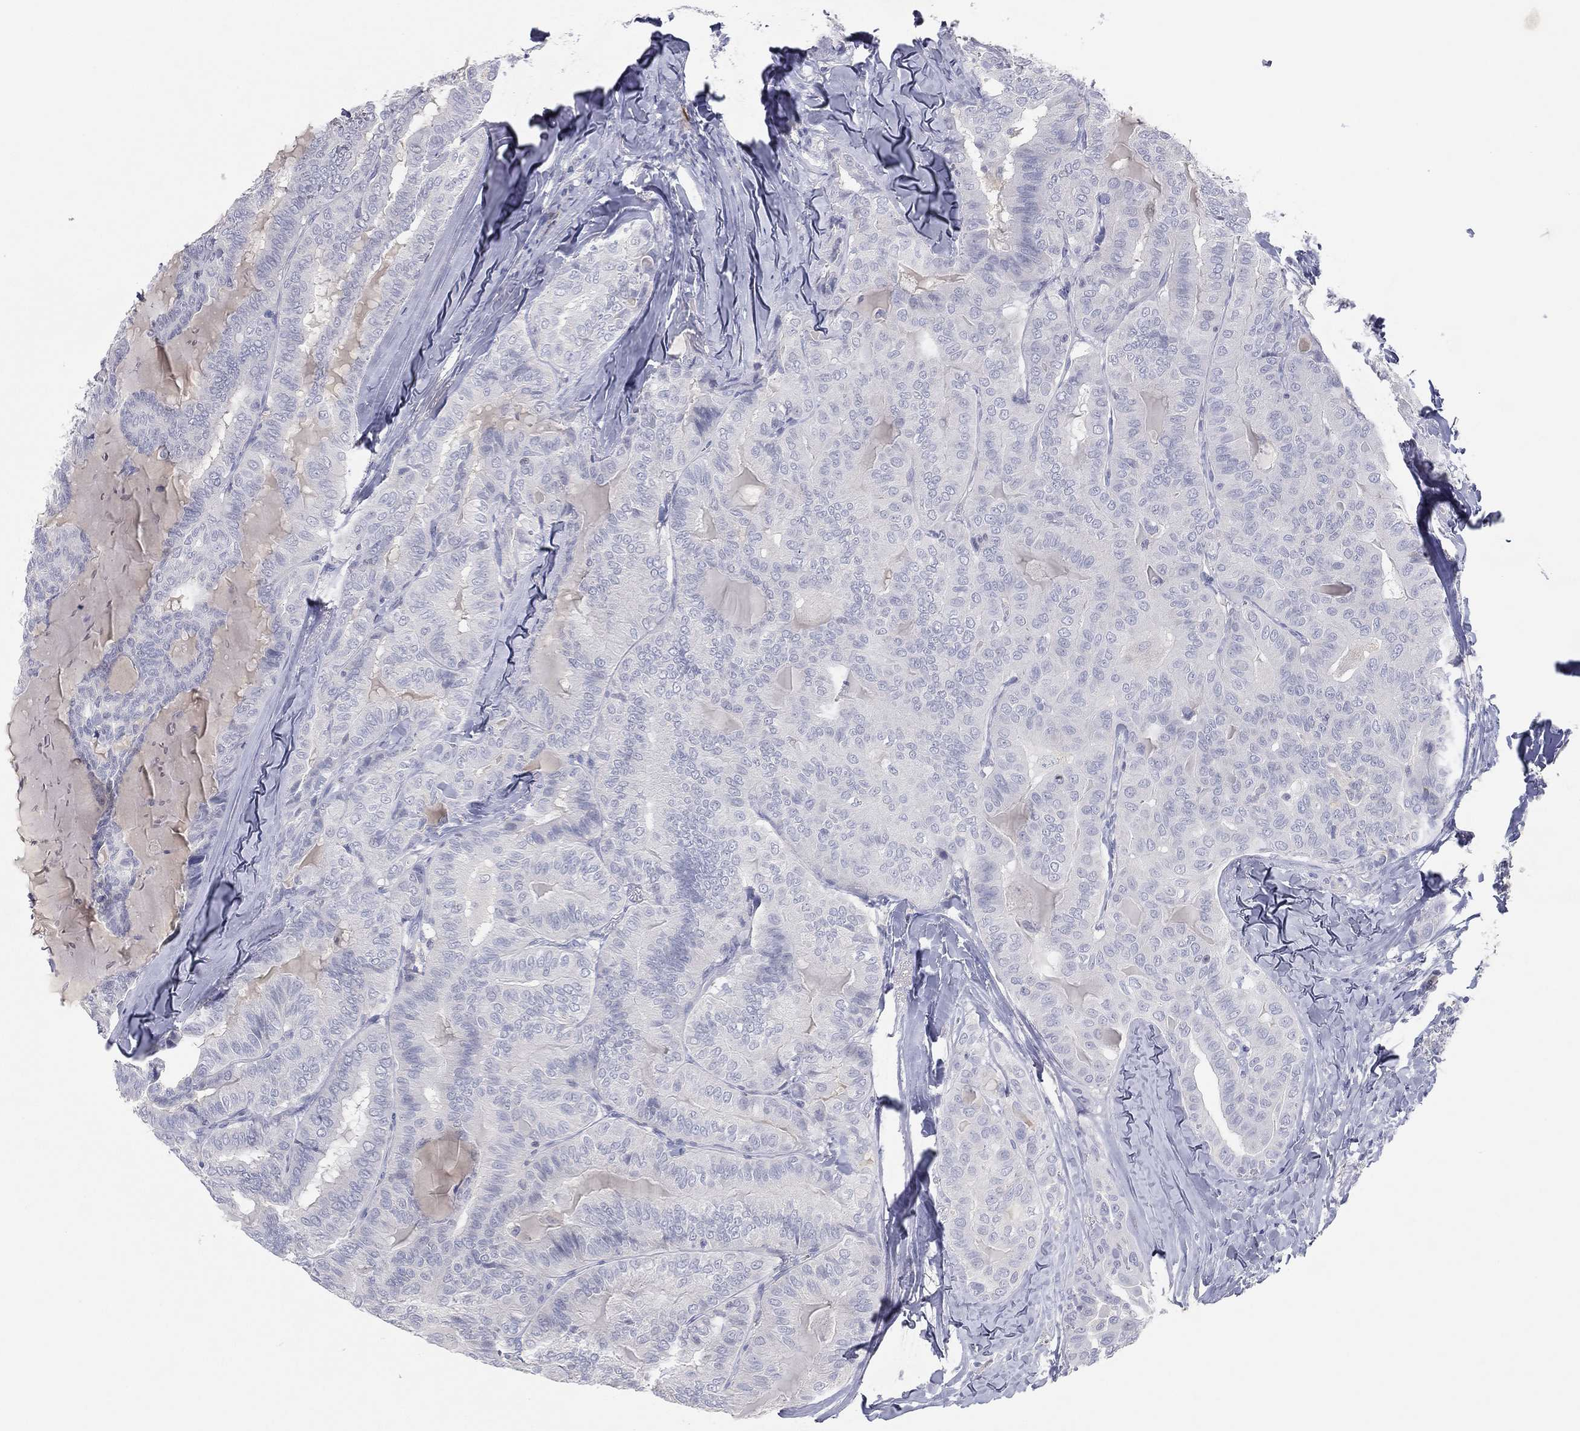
{"staining": {"intensity": "negative", "quantity": "none", "location": "none"}, "tissue": "thyroid cancer", "cell_type": "Tumor cells", "image_type": "cancer", "snomed": [{"axis": "morphology", "description": "Papillary adenocarcinoma, NOS"}, {"axis": "topography", "description": "Thyroid gland"}], "caption": "Thyroid papillary adenocarcinoma was stained to show a protein in brown. There is no significant positivity in tumor cells.", "gene": "CPT1B", "patient": {"sex": "female", "age": 68}}